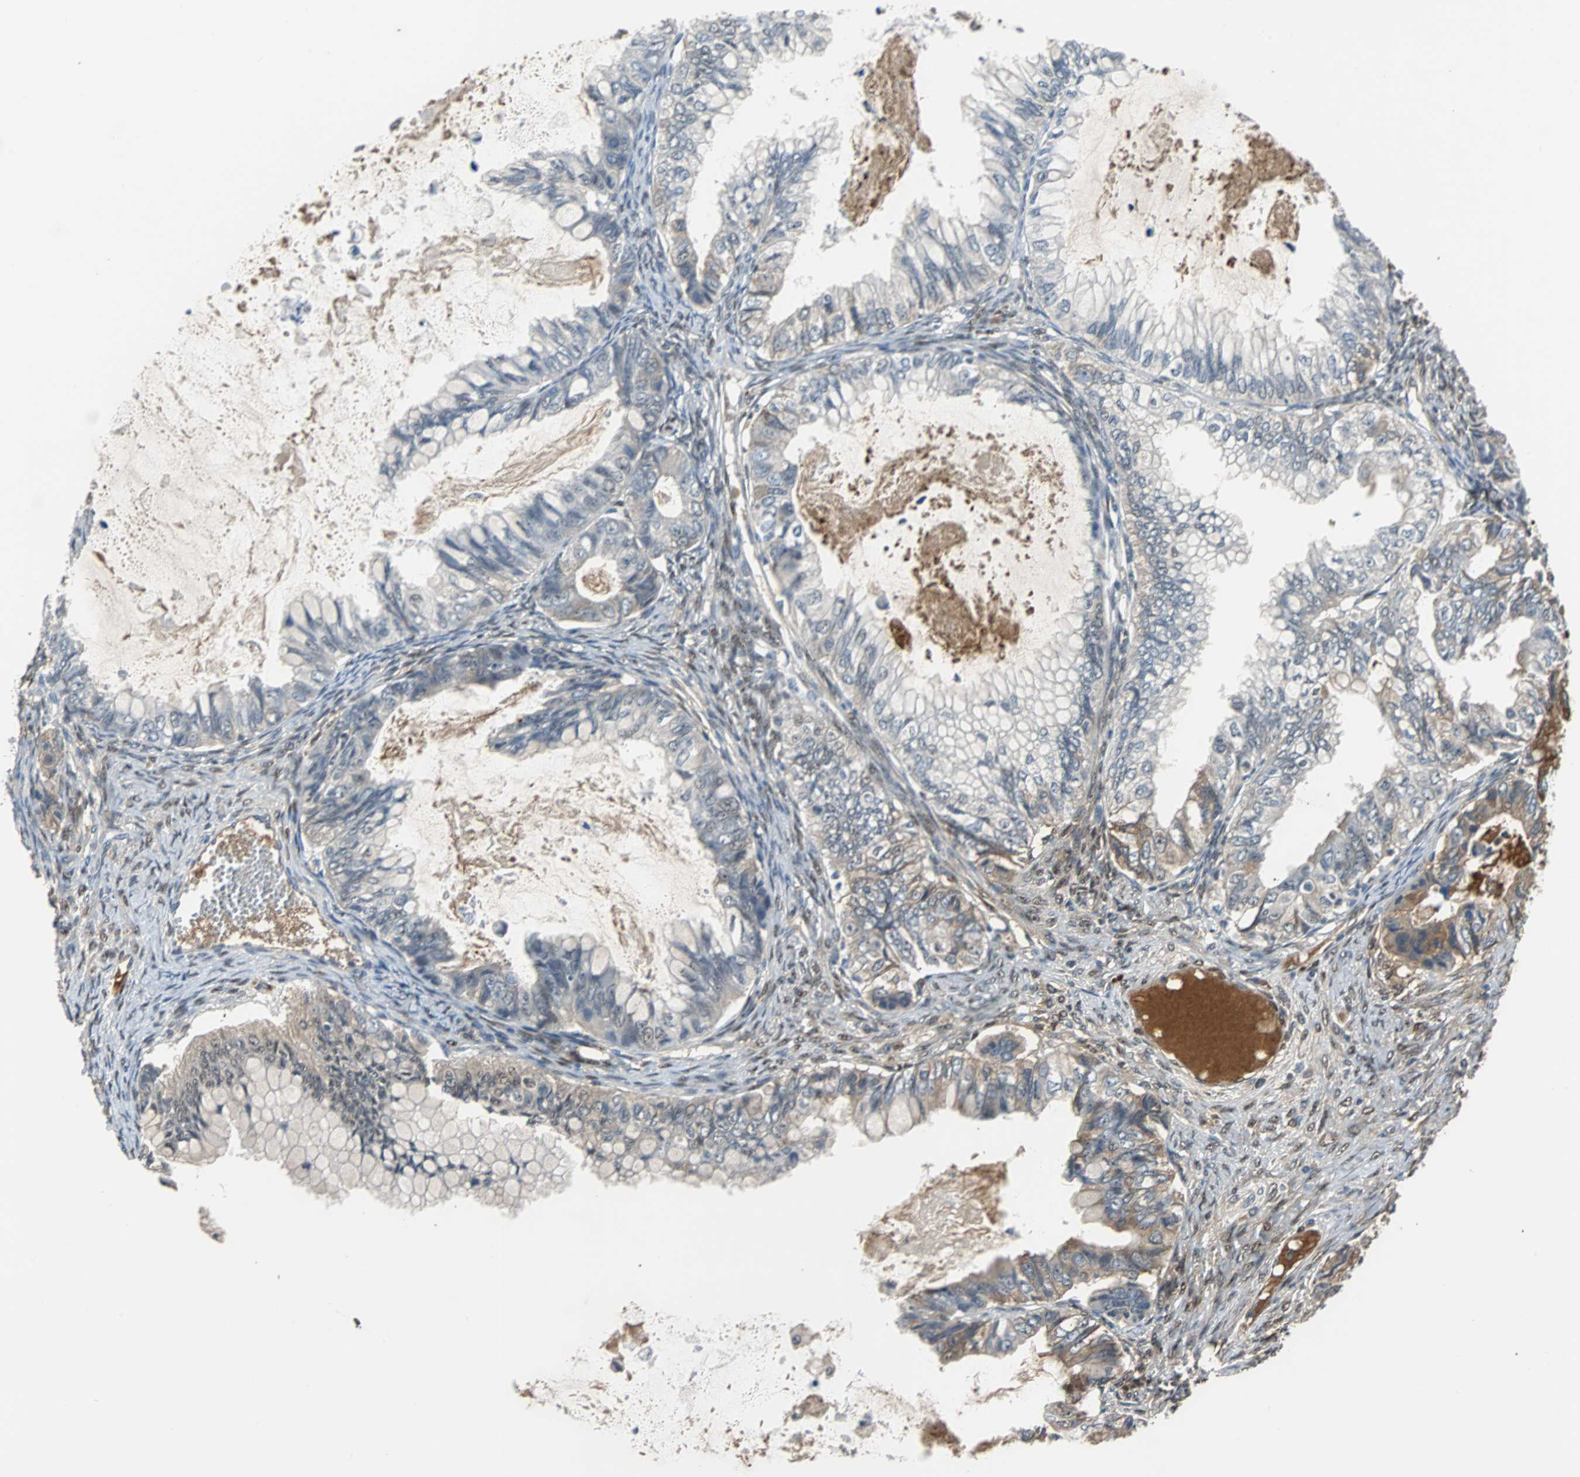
{"staining": {"intensity": "weak", "quantity": "25%-75%", "location": "cytoplasmic/membranous,nuclear"}, "tissue": "ovarian cancer", "cell_type": "Tumor cells", "image_type": "cancer", "snomed": [{"axis": "morphology", "description": "Cystadenocarcinoma, mucinous, NOS"}, {"axis": "topography", "description": "Ovary"}], "caption": "A low amount of weak cytoplasmic/membranous and nuclear staining is present in approximately 25%-75% of tumor cells in ovarian mucinous cystadenocarcinoma tissue.", "gene": "FHL2", "patient": {"sex": "female", "age": 80}}